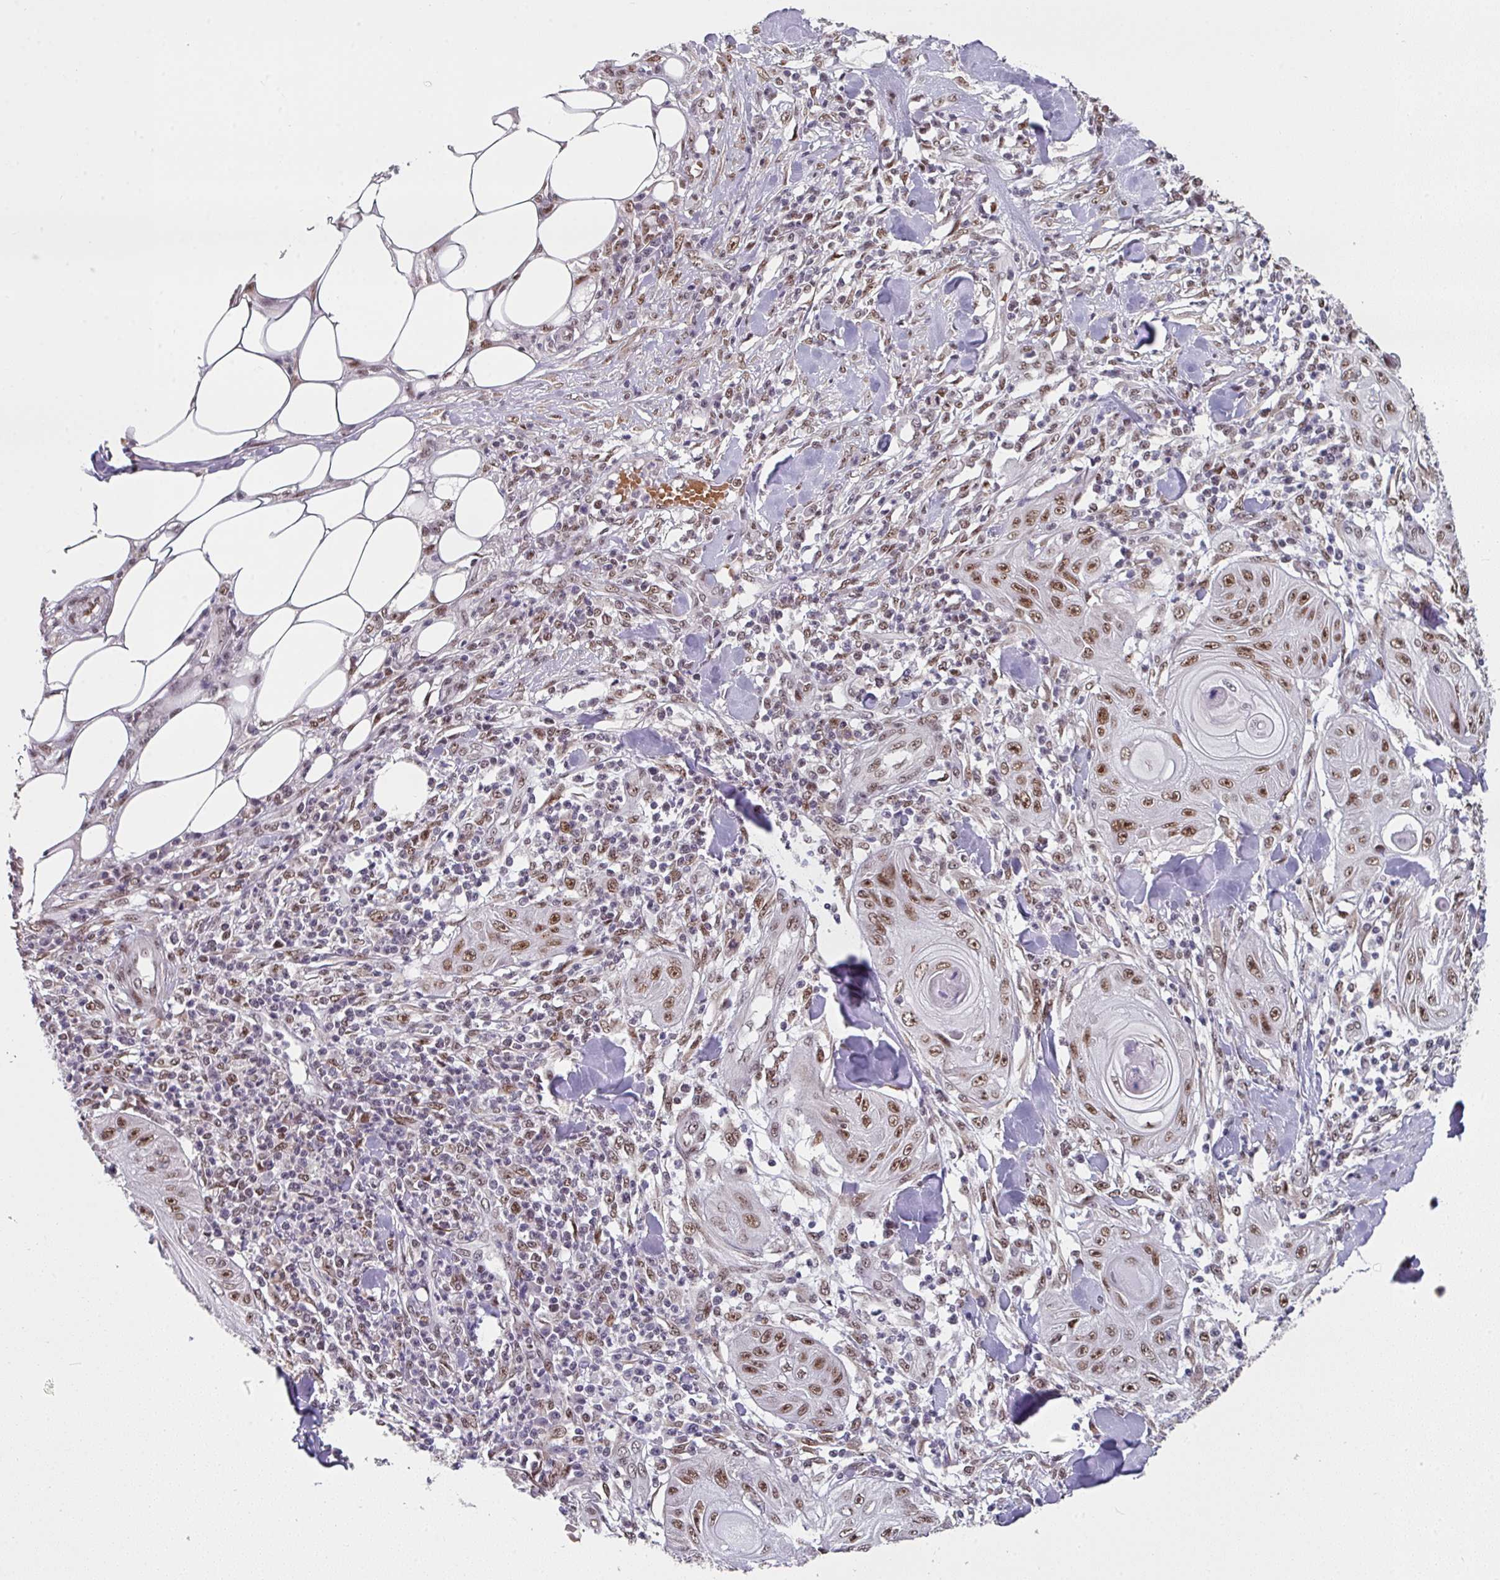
{"staining": {"intensity": "moderate", "quantity": ">75%", "location": "nuclear"}, "tissue": "skin cancer", "cell_type": "Tumor cells", "image_type": "cancer", "snomed": [{"axis": "morphology", "description": "Squamous cell carcinoma, NOS"}, {"axis": "topography", "description": "Skin"}], "caption": "Skin squamous cell carcinoma stained with immunohistochemistry (IHC) demonstrates moderate nuclear staining in about >75% of tumor cells.", "gene": "RAD50", "patient": {"sex": "female", "age": 78}}